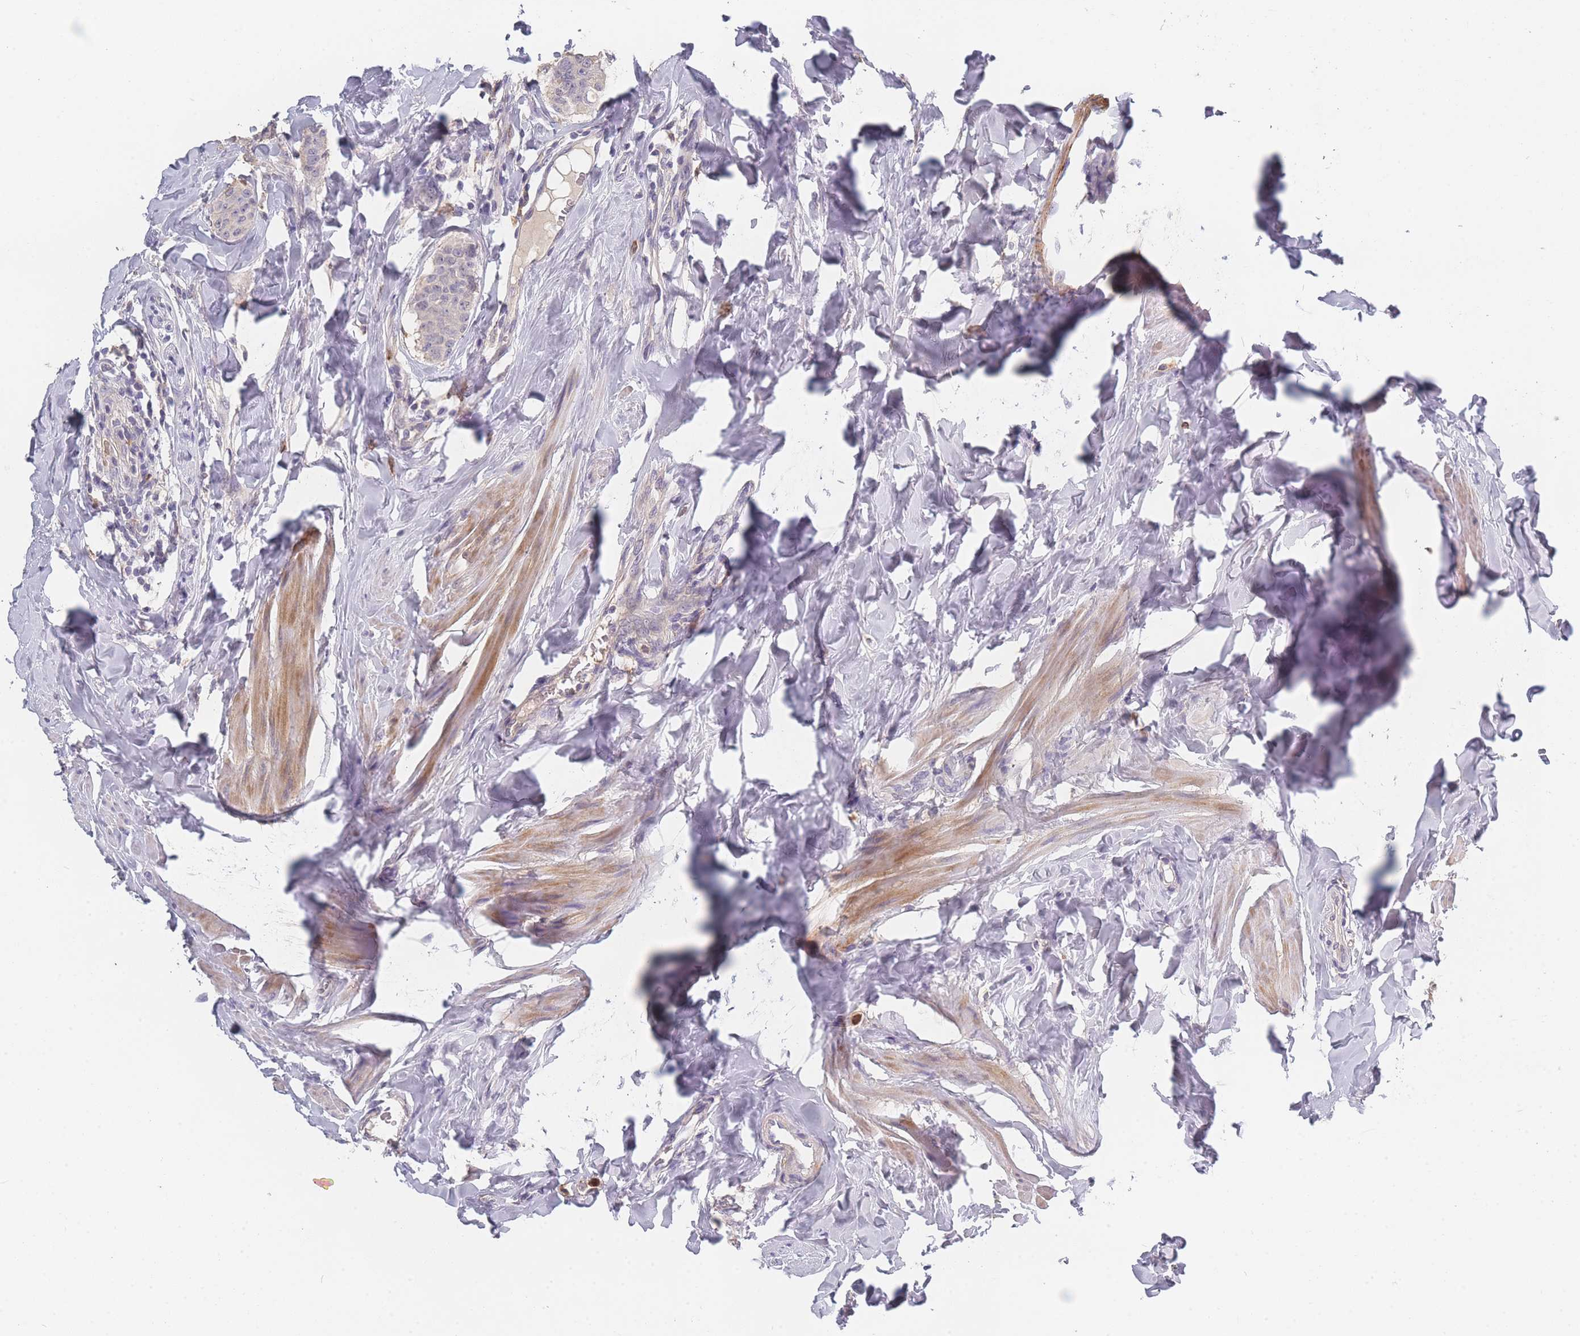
{"staining": {"intensity": "negative", "quantity": "none", "location": "none"}, "tissue": "breast cancer", "cell_type": "Tumor cells", "image_type": "cancer", "snomed": [{"axis": "morphology", "description": "Duct carcinoma"}, {"axis": "topography", "description": "Breast"}], "caption": "Human breast cancer (invasive ductal carcinoma) stained for a protein using immunohistochemistry (IHC) demonstrates no expression in tumor cells.", "gene": "BST1", "patient": {"sex": "female", "age": 40}}